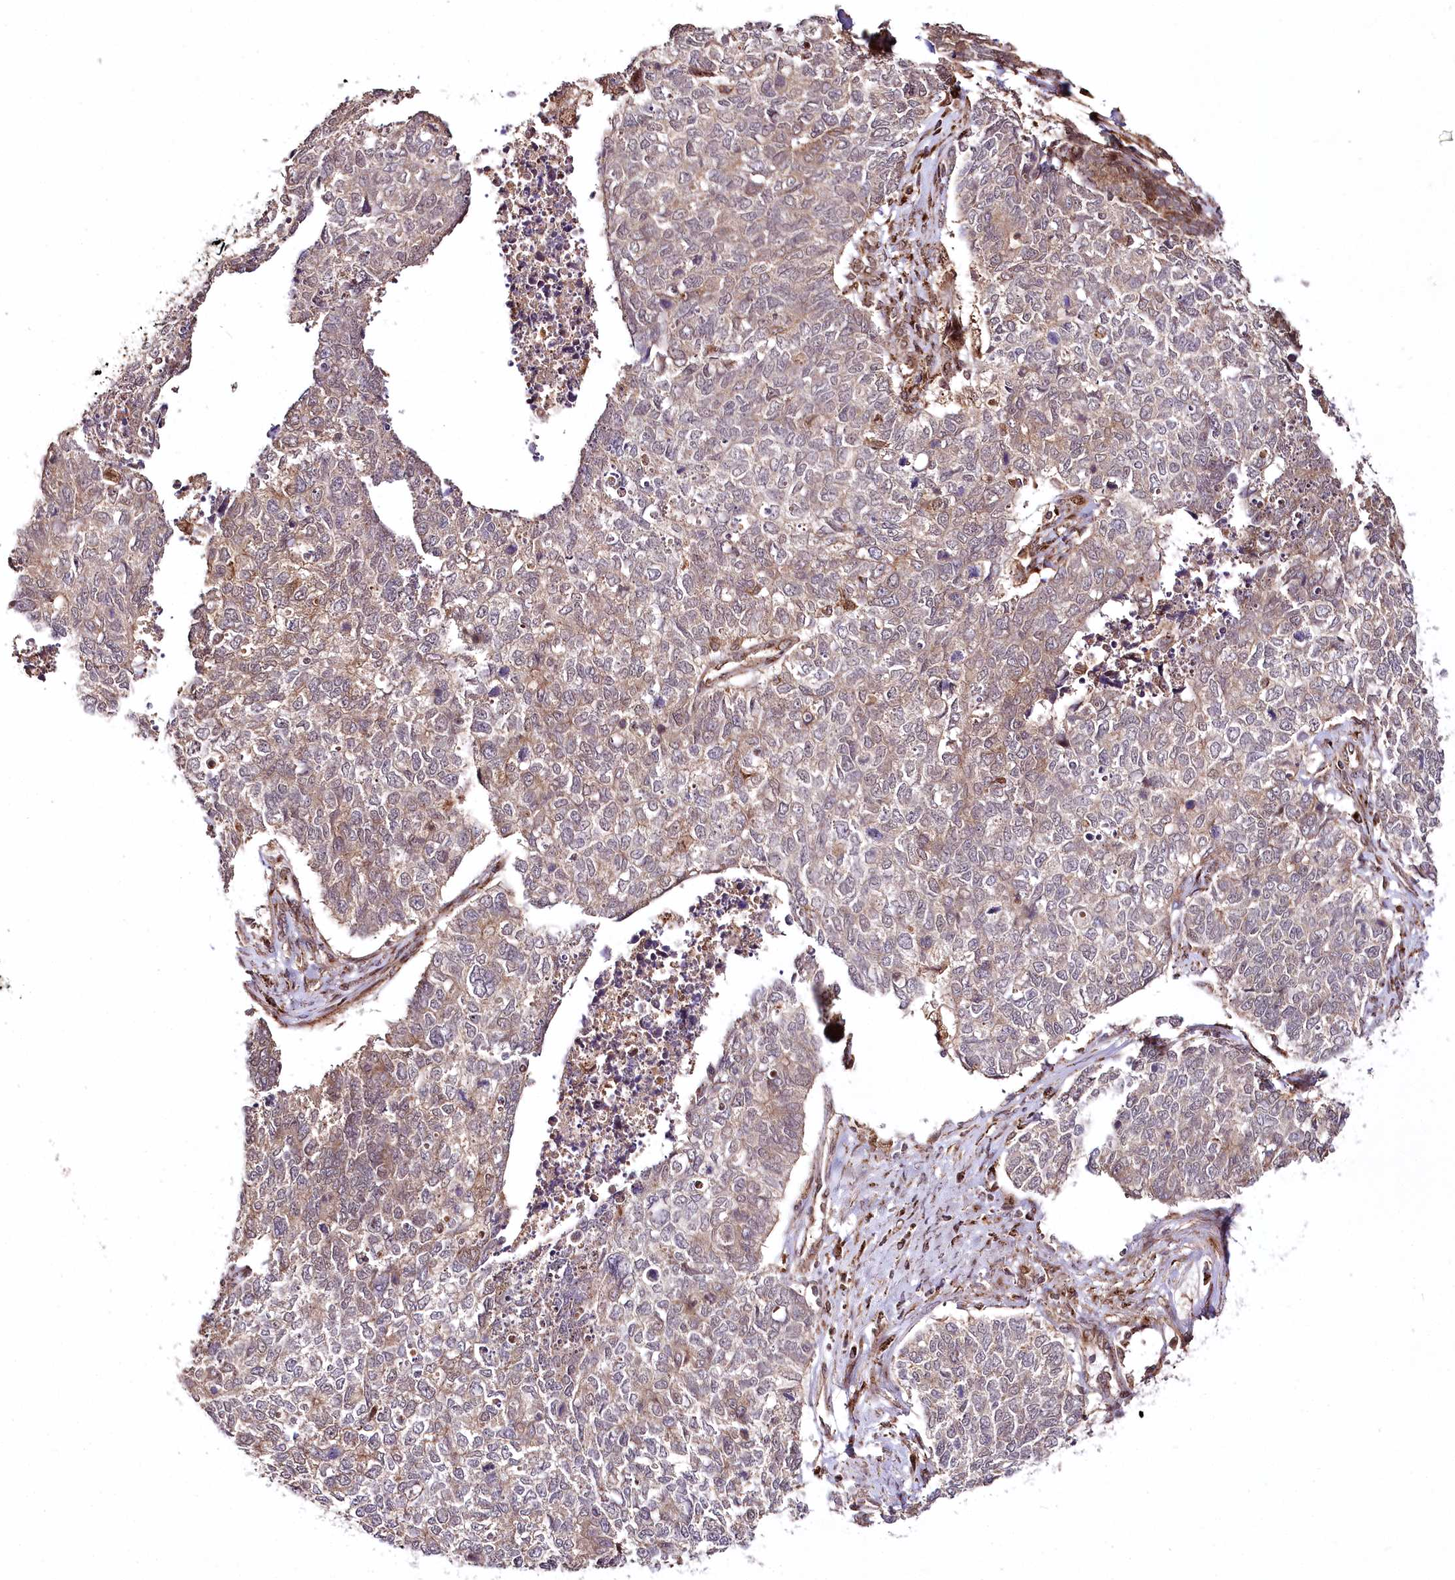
{"staining": {"intensity": "weak", "quantity": "25%-75%", "location": "cytoplasmic/membranous"}, "tissue": "cervical cancer", "cell_type": "Tumor cells", "image_type": "cancer", "snomed": [{"axis": "morphology", "description": "Squamous cell carcinoma, NOS"}, {"axis": "topography", "description": "Cervix"}], "caption": "The micrograph displays a brown stain indicating the presence of a protein in the cytoplasmic/membranous of tumor cells in cervical cancer.", "gene": "COPG1", "patient": {"sex": "female", "age": 63}}